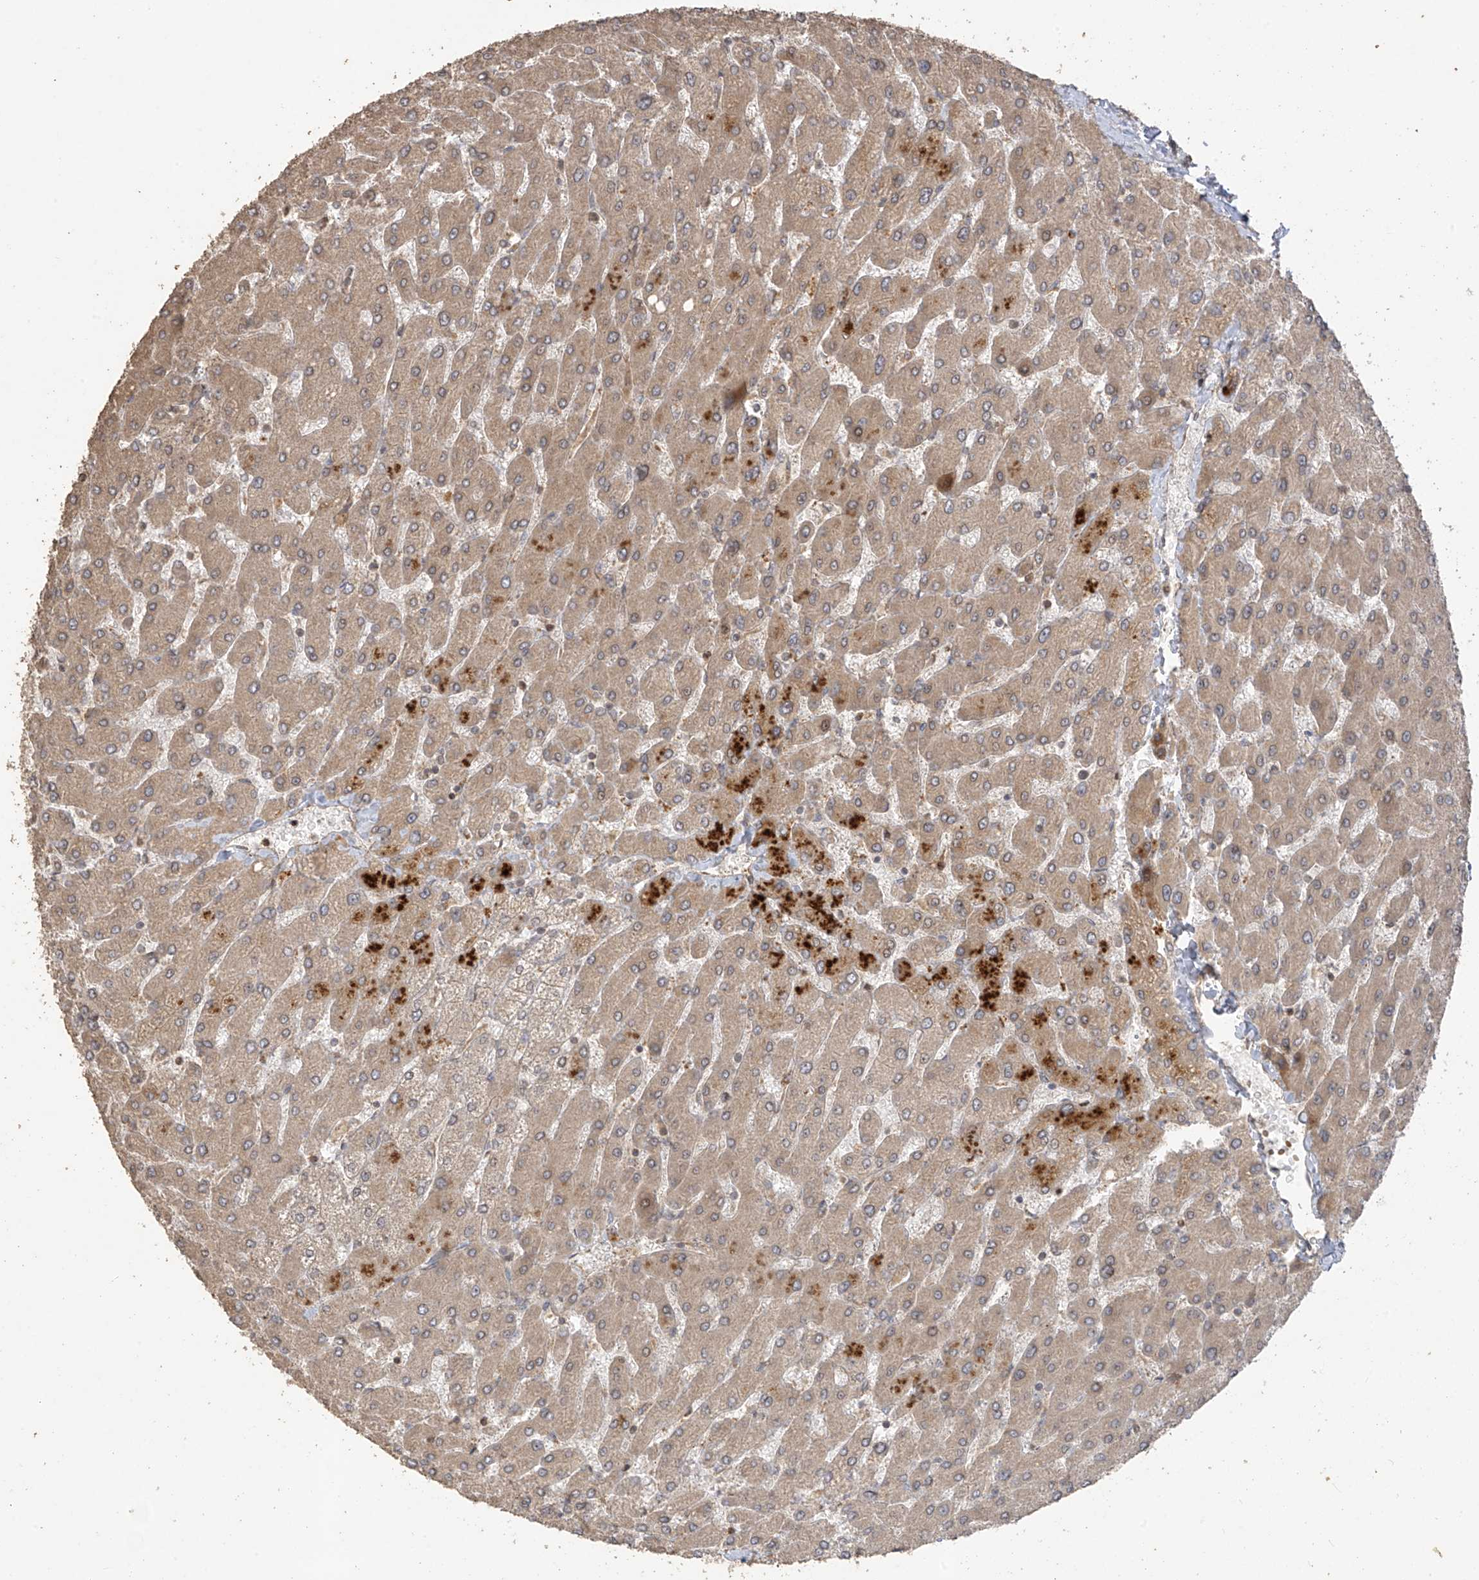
{"staining": {"intensity": "moderate", "quantity": ">75%", "location": "cytoplasmic/membranous"}, "tissue": "liver", "cell_type": "Cholangiocytes", "image_type": "normal", "snomed": [{"axis": "morphology", "description": "Normal tissue, NOS"}, {"axis": "topography", "description": "Liver"}], "caption": "Immunohistochemistry (IHC) (DAB (3,3'-diaminobenzidine)) staining of normal human liver displays moderate cytoplasmic/membranous protein expression in approximately >75% of cholangiocytes.", "gene": "ZNF653", "patient": {"sex": "male", "age": 55}}